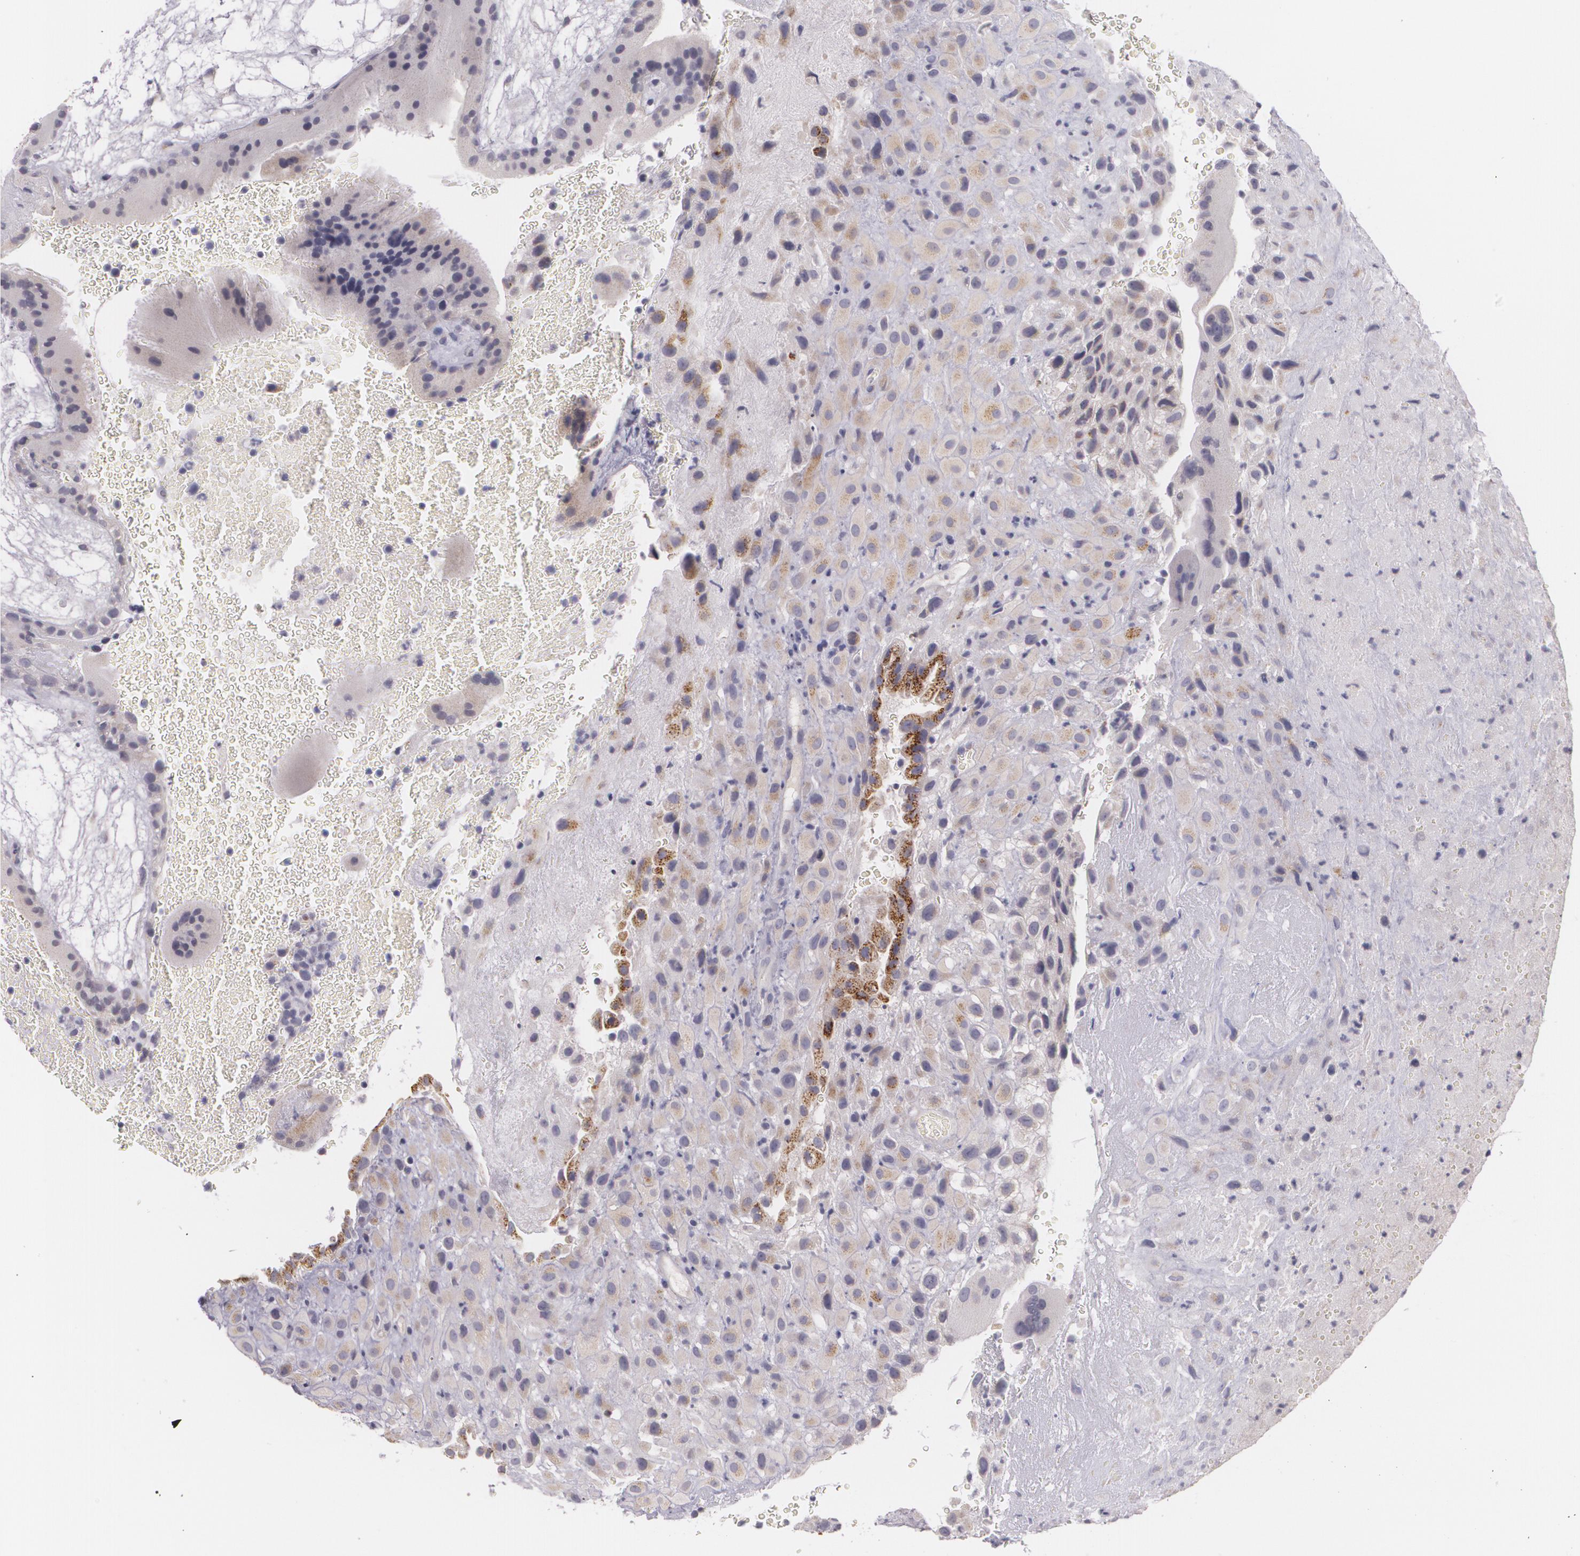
{"staining": {"intensity": "weak", "quantity": ">75%", "location": "cytoplasmic/membranous"}, "tissue": "placenta", "cell_type": "Decidual cells", "image_type": "normal", "snomed": [{"axis": "morphology", "description": "Normal tissue, NOS"}, {"axis": "topography", "description": "Placenta"}], "caption": "Placenta stained with immunohistochemistry (IHC) exhibits weak cytoplasmic/membranous positivity in approximately >75% of decidual cells. (DAB IHC with brightfield microscopy, high magnification).", "gene": "CILK1", "patient": {"sex": "female", "age": 19}}